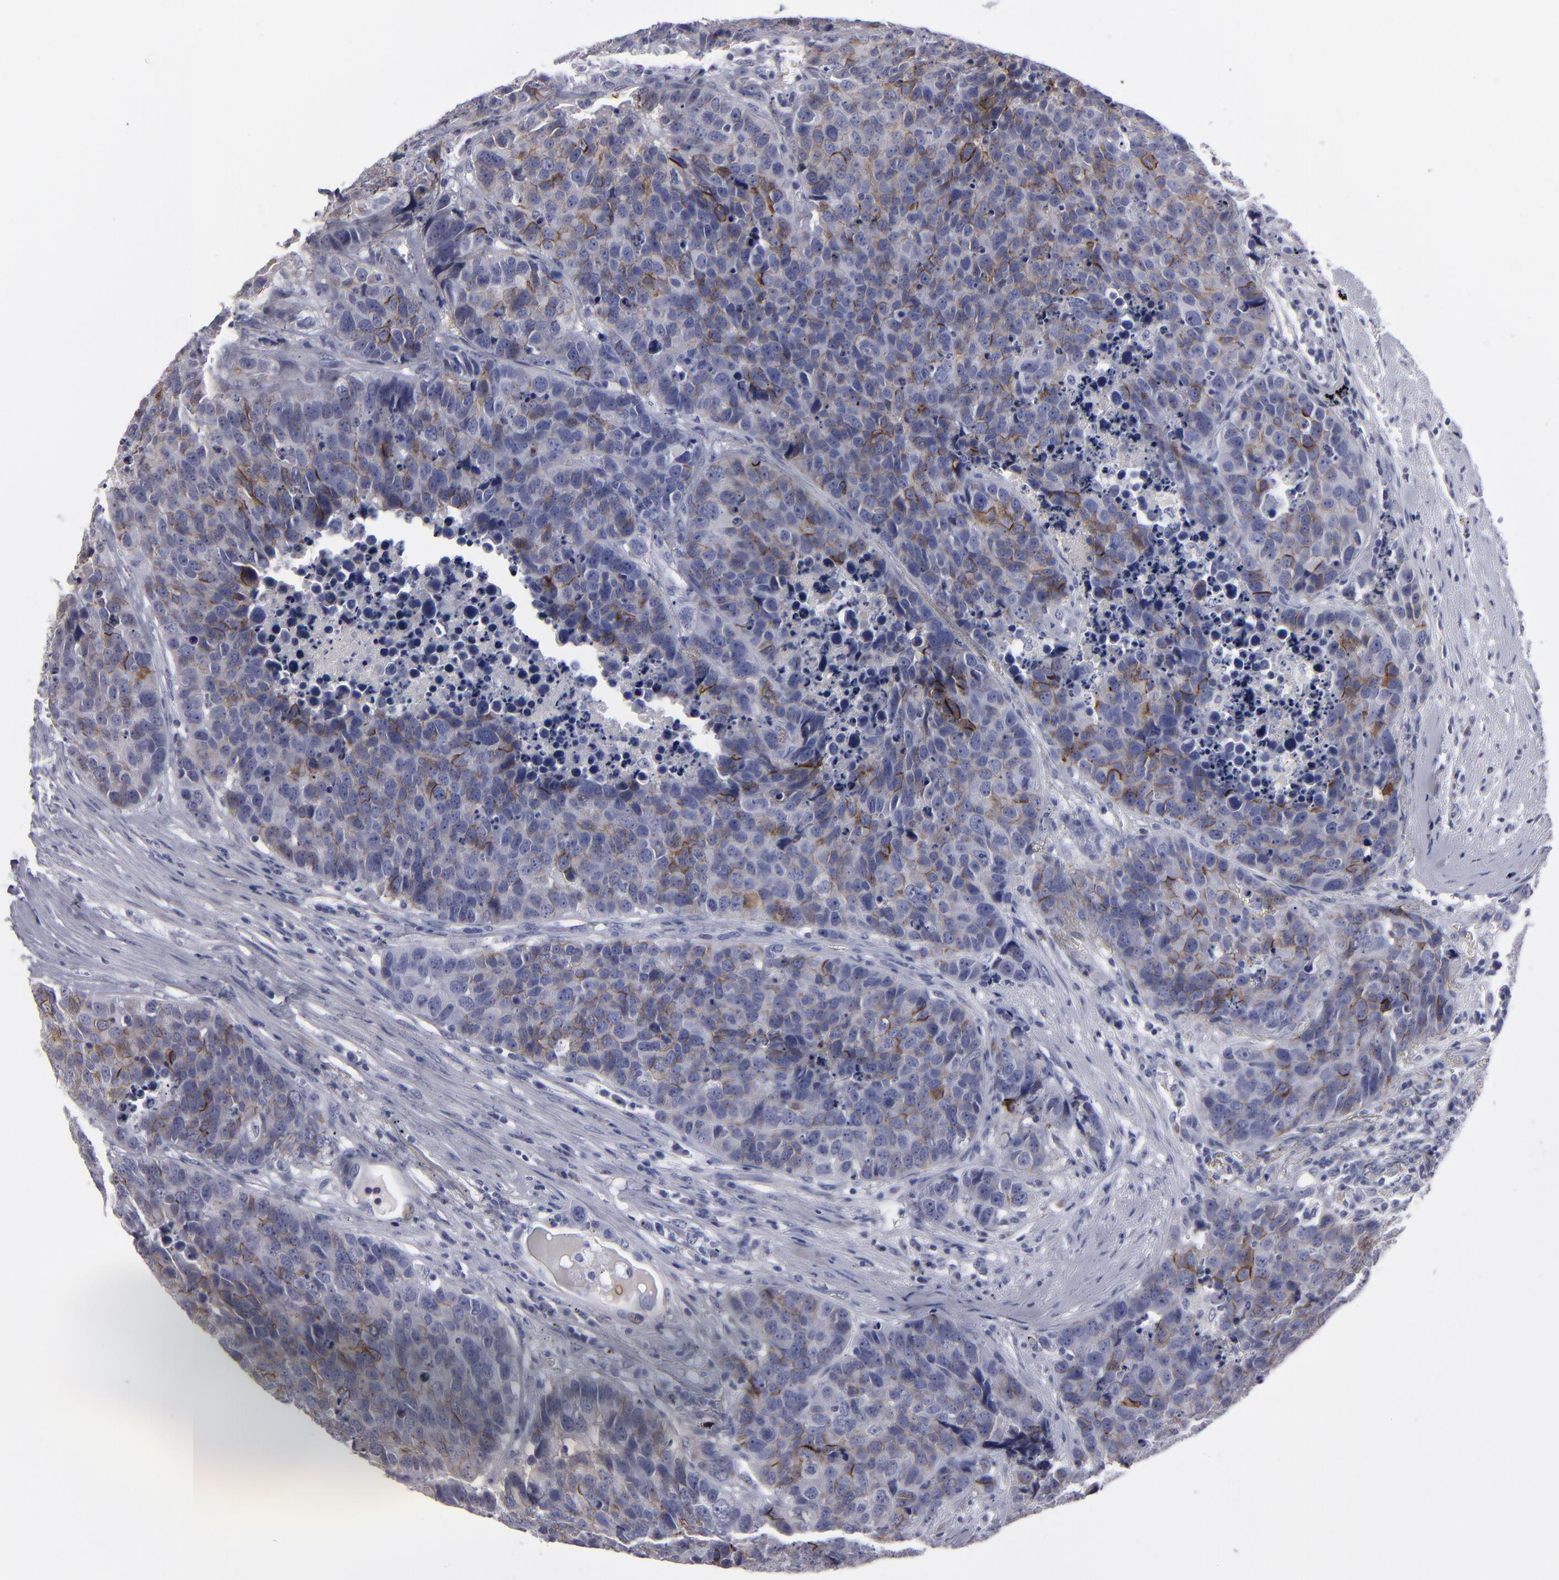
{"staining": {"intensity": "negative", "quantity": "none", "location": "none"}, "tissue": "carcinoid", "cell_type": "Tumor cells", "image_type": "cancer", "snomed": [{"axis": "morphology", "description": "Carcinoid, malignant, NOS"}, {"axis": "topography", "description": "Lung"}], "caption": "This is a photomicrograph of immunohistochemistry (IHC) staining of malignant carcinoid, which shows no staining in tumor cells.", "gene": "CADM3", "patient": {"sex": "male", "age": 60}}